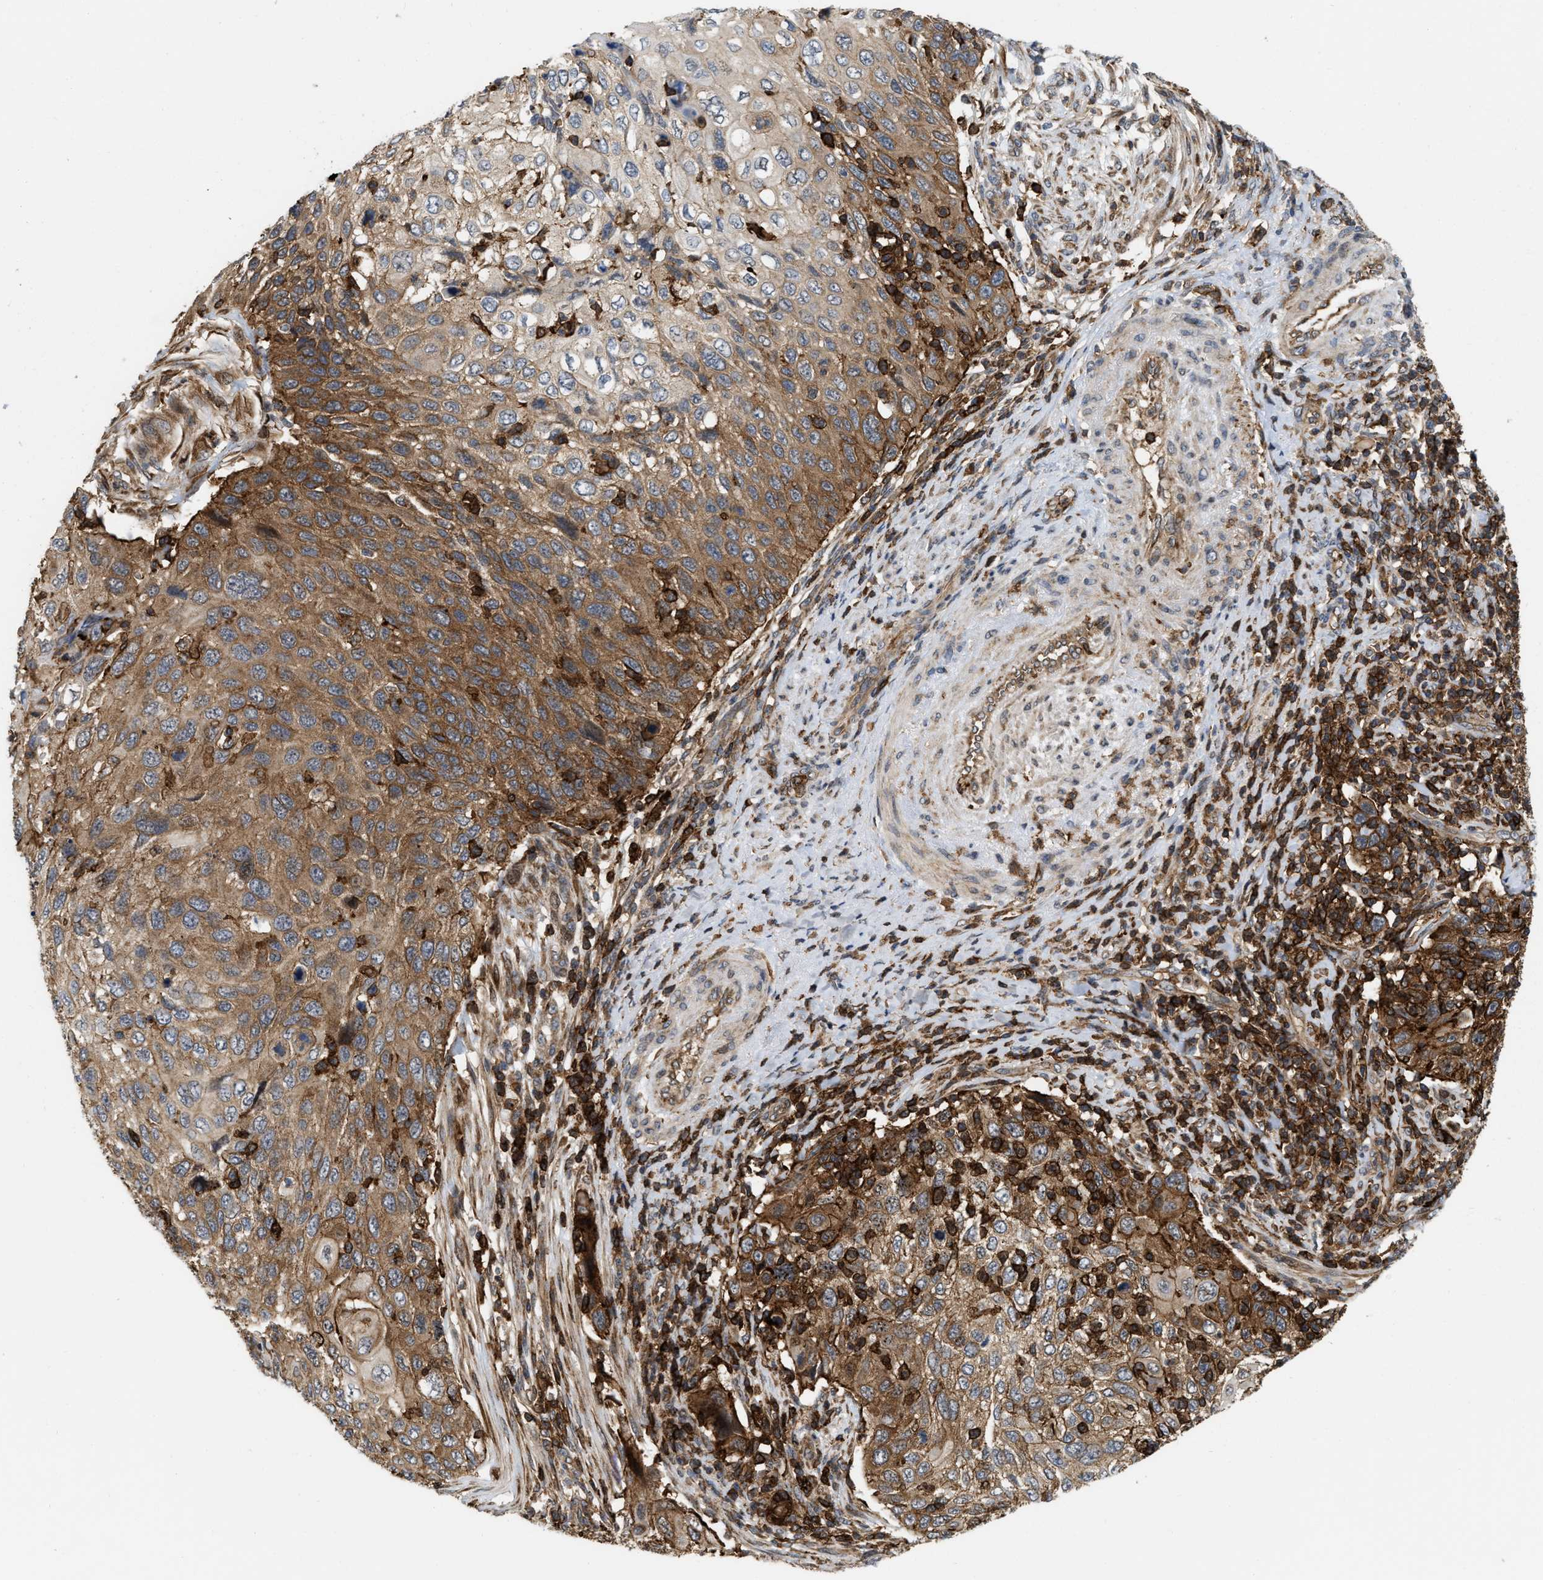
{"staining": {"intensity": "moderate", "quantity": ">75%", "location": "cytoplasmic/membranous"}, "tissue": "cervical cancer", "cell_type": "Tumor cells", "image_type": "cancer", "snomed": [{"axis": "morphology", "description": "Squamous cell carcinoma, NOS"}, {"axis": "topography", "description": "Cervix"}], "caption": "Protein analysis of cervical cancer (squamous cell carcinoma) tissue demonstrates moderate cytoplasmic/membranous expression in approximately >75% of tumor cells.", "gene": "IQCE", "patient": {"sex": "female", "age": 70}}